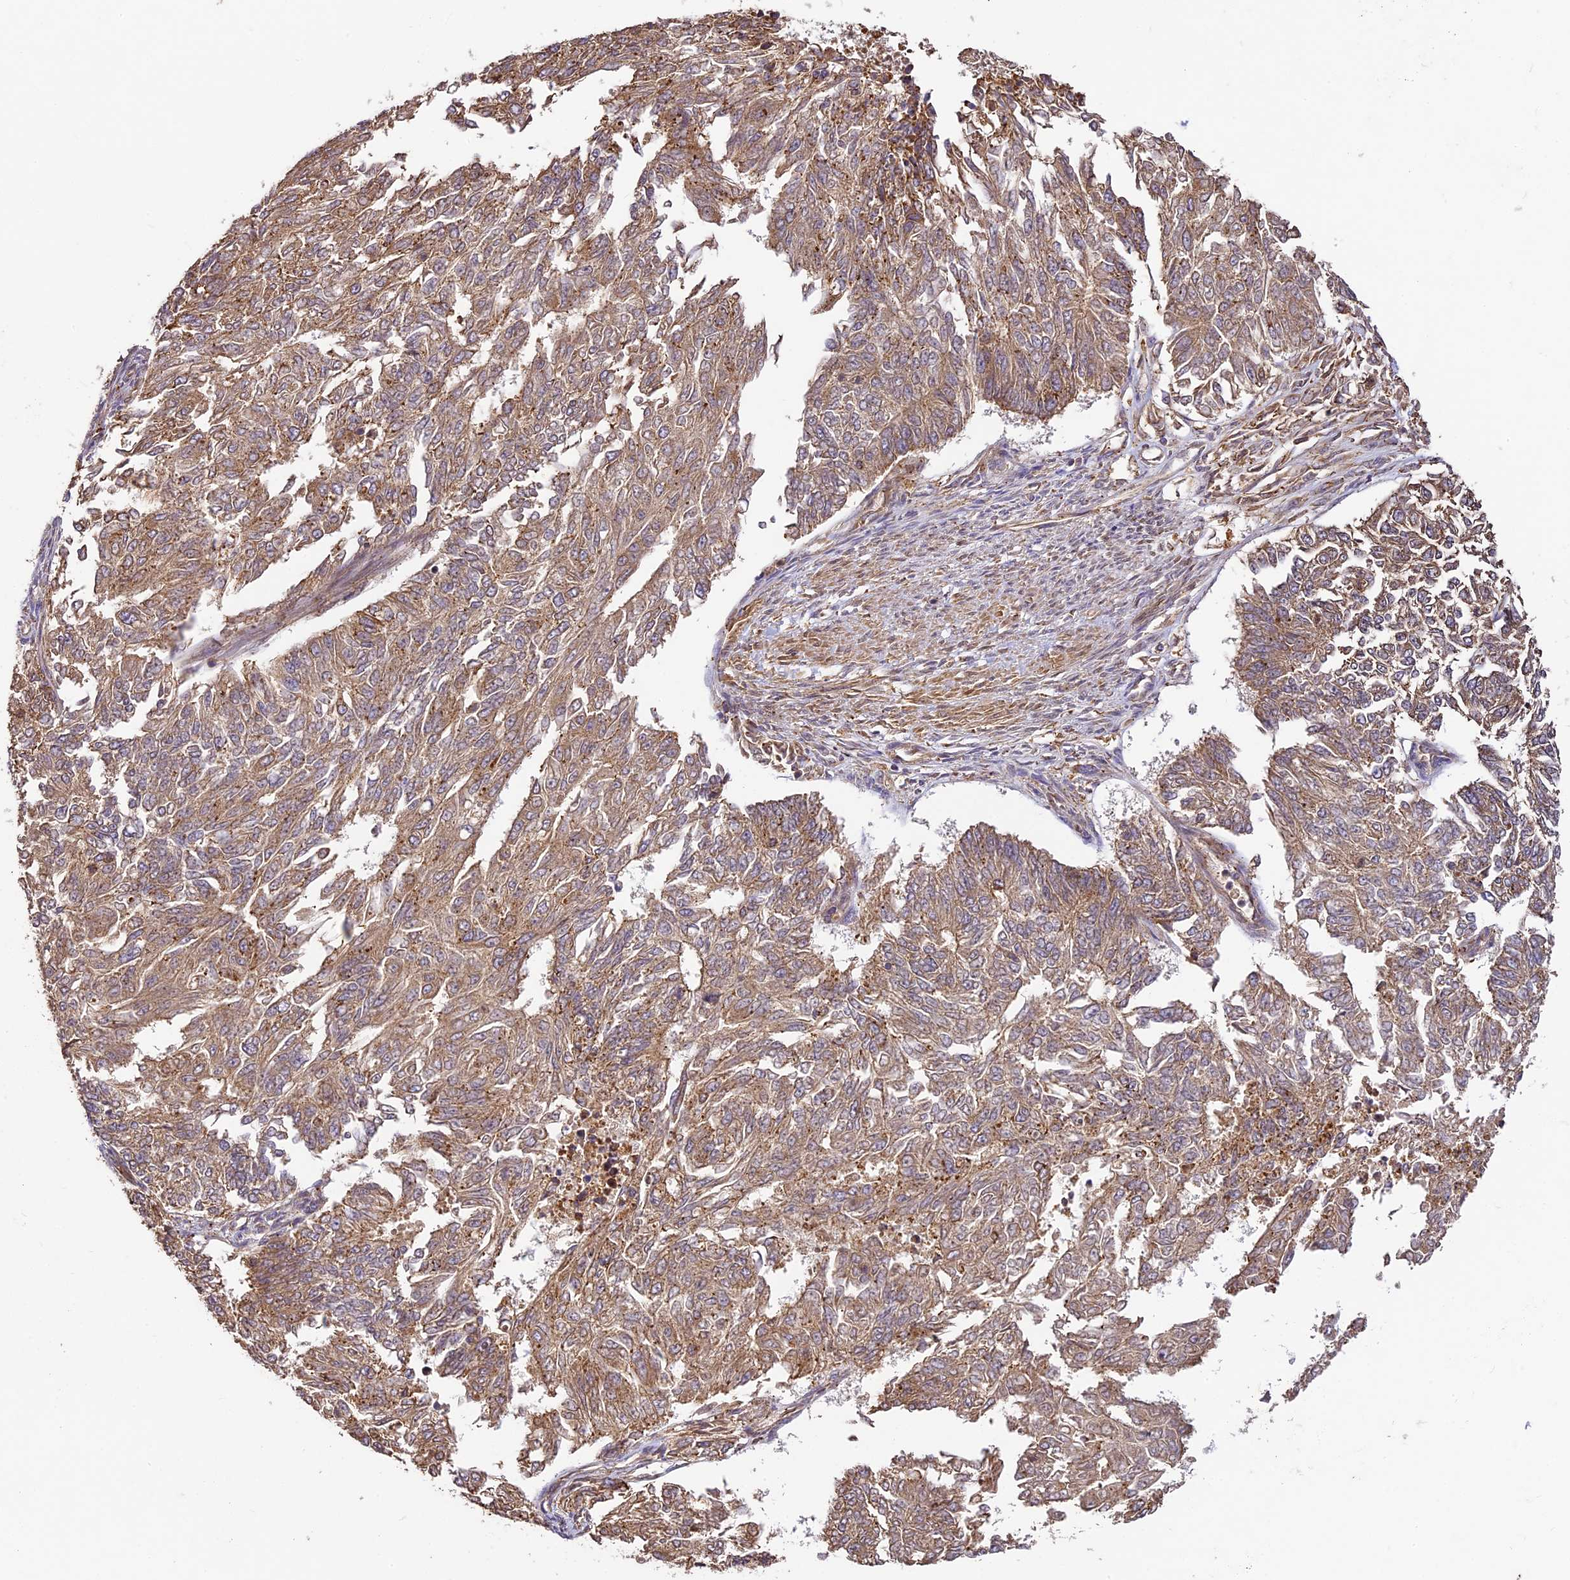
{"staining": {"intensity": "moderate", "quantity": ">75%", "location": "cytoplasmic/membranous"}, "tissue": "endometrial cancer", "cell_type": "Tumor cells", "image_type": "cancer", "snomed": [{"axis": "morphology", "description": "Adenocarcinoma, NOS"}, {"axis": "topography", "description": "Endometrium"}], "caption": "Endometrial adenocarcinoma stained with a brown dye demonstrates moderate cytoplasmic/membranous positive expression in approximately >75% of tumor cells.", "gene": "BRAP", "patient": {"sex": "female", "age": 32}}